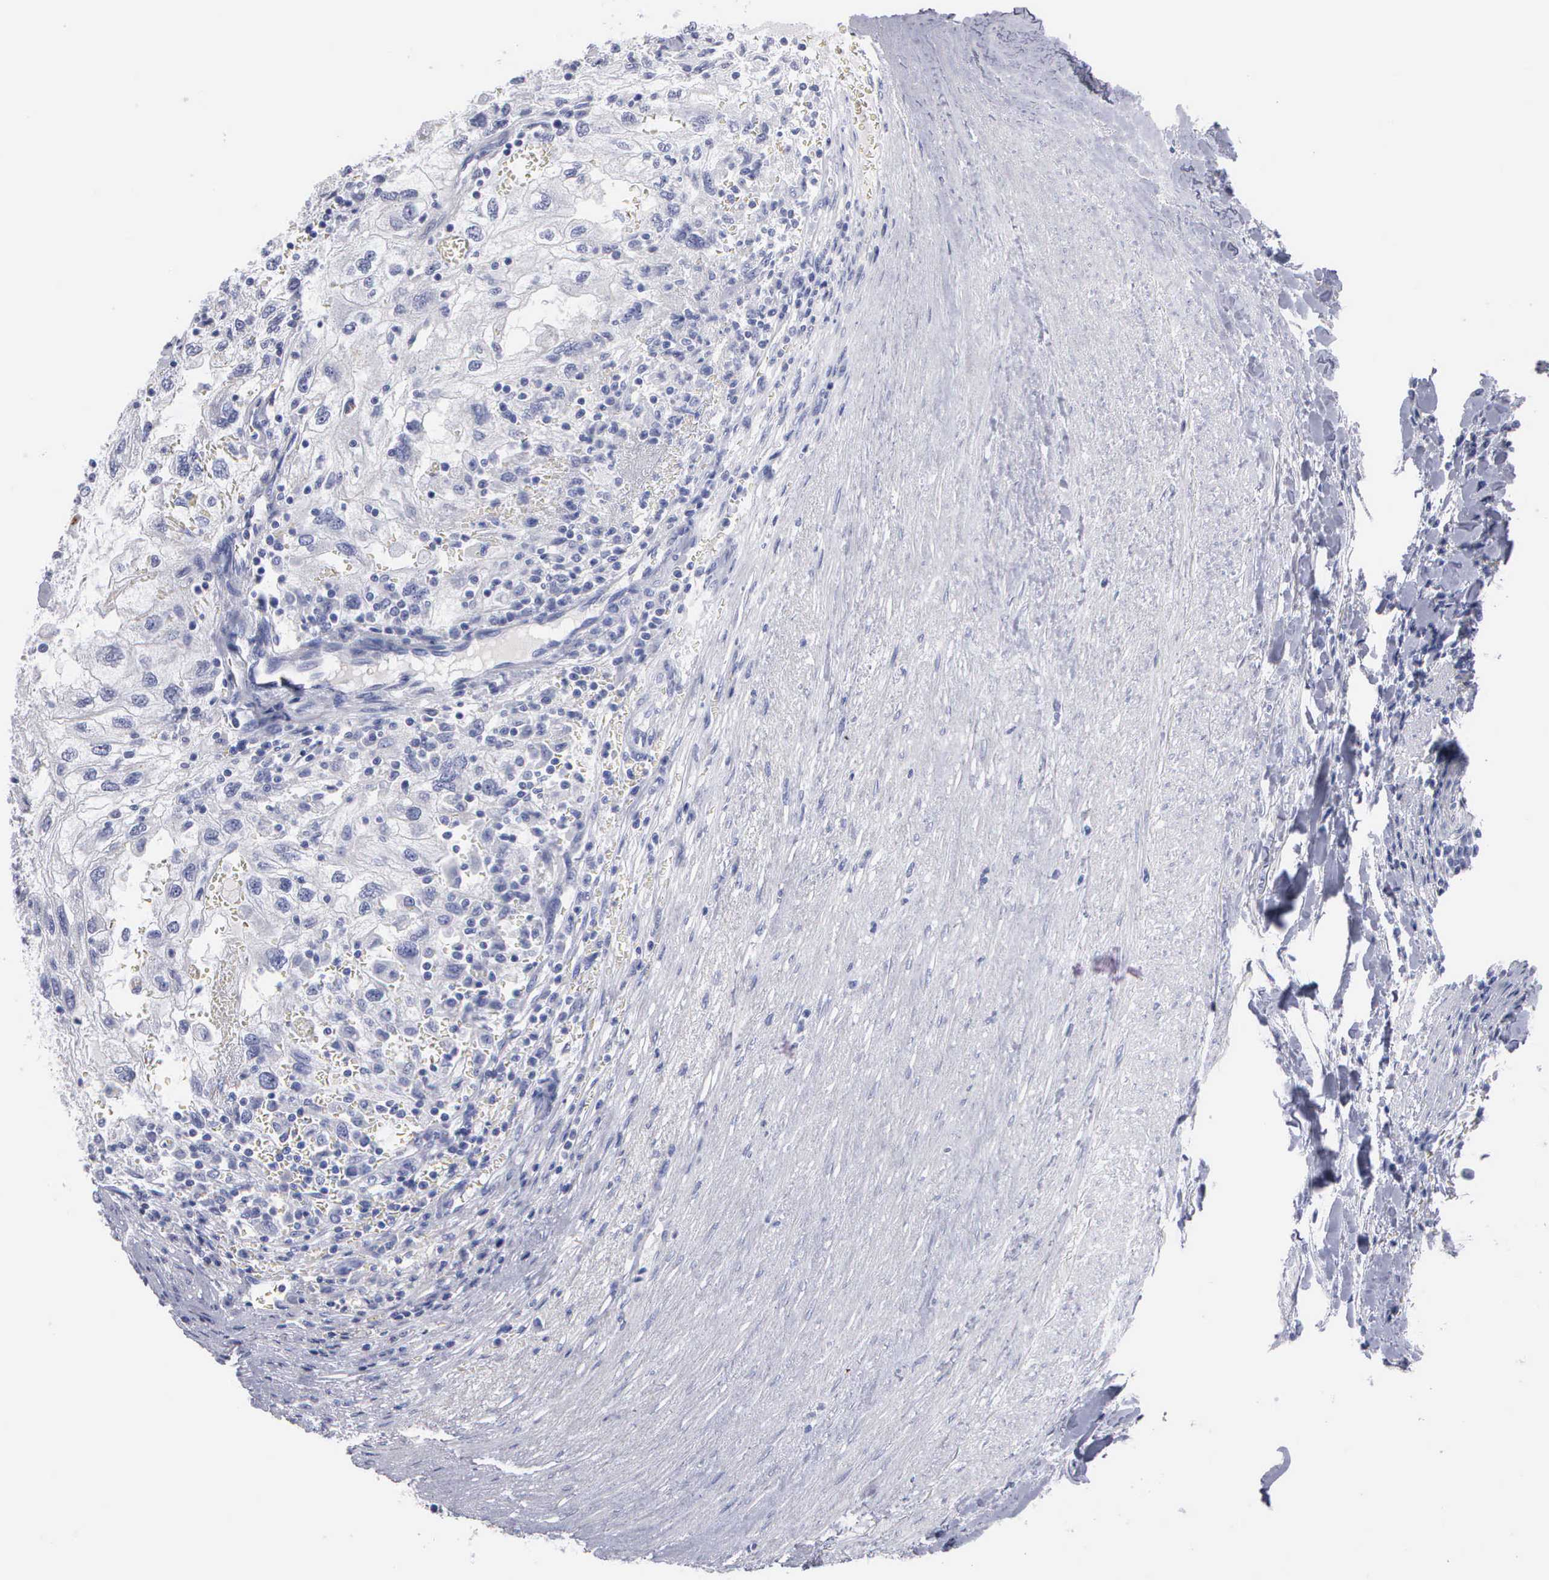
{"staining": {"intensity": "negative", "quantity": "none", "location": "none"}, "tissue": "renal cancer", "cell_type": "Tumor cells", "image_type": "cancer", "snomed": [{"axis": "morphology", "description": "Normal tissue, NOS"}, {"axis": "morphology", "description": "Adenocarcinoma, NOS"}, {"axis": "topography", "description": "Kidney"}], "caption": "An immunohistochemistry (IHC) photomicrograph of renal cancer (adenocarcinoma) is shown. There is no staining in tumor cells of renal cancer (adenocarcinoma). (Immunohistochemistry, brightfield microscopy, high magnification).", "gene": "CYP19A1", "patient": {"sex": "male", "age": 71}}